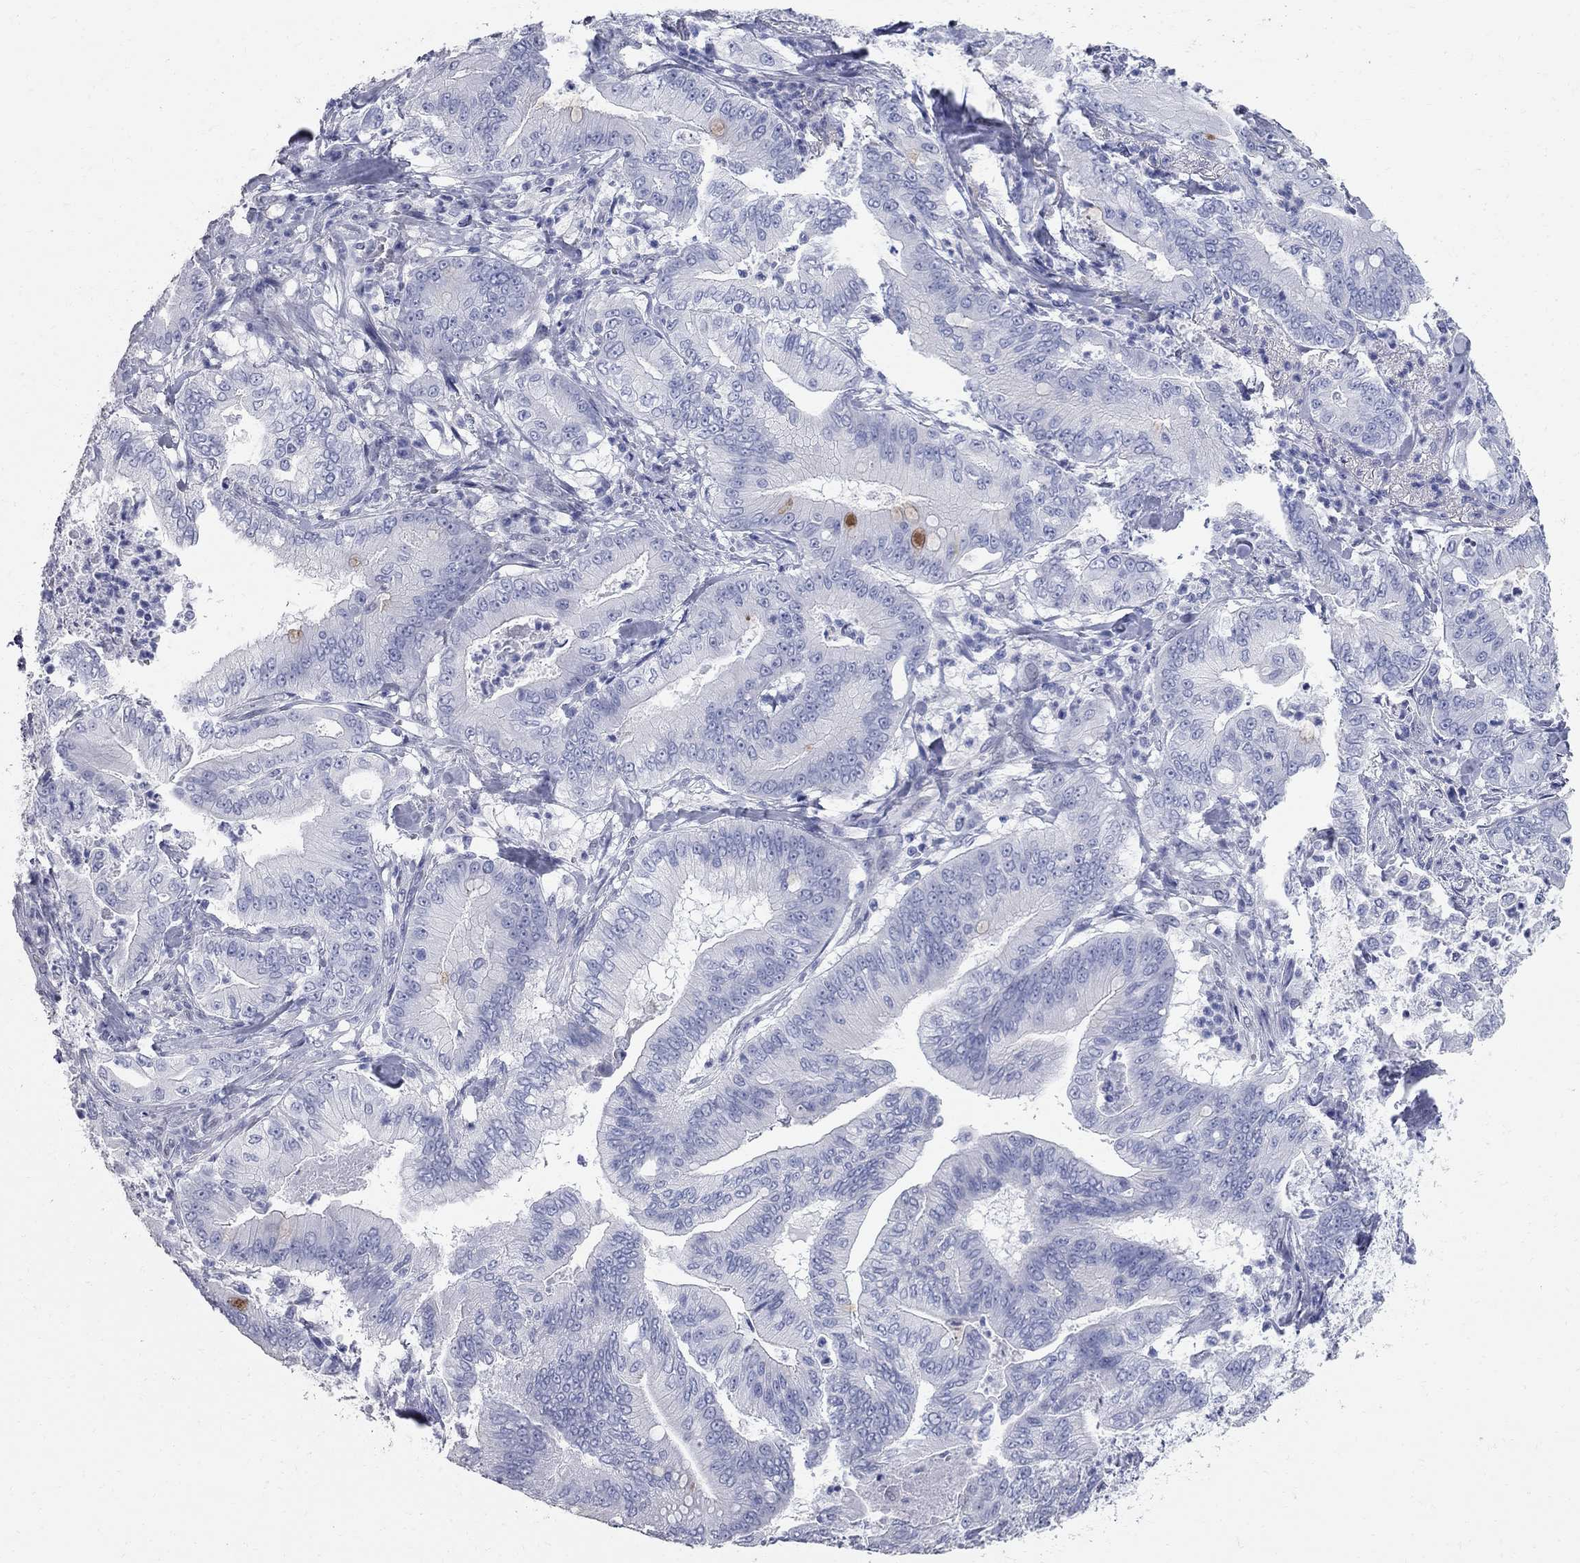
{"staining": {"intensity": "negative", "quantity": "none", "location": "none"}, "tissue": "pancreatic cancer", "cell_type": "Tumor cells", "image_type": "cancer", "snomed": [{"axis": "morphology", "description": "Adenocarcinoma, NOS"}, {"axis": "topography", "description": "Pancreas"}], "caption": "Tumor cells show no significant positivity in adenocarcinoma (pancreatic).", "gene": "BPIFB1", "patient": {"sex": "male", "age": 71}}